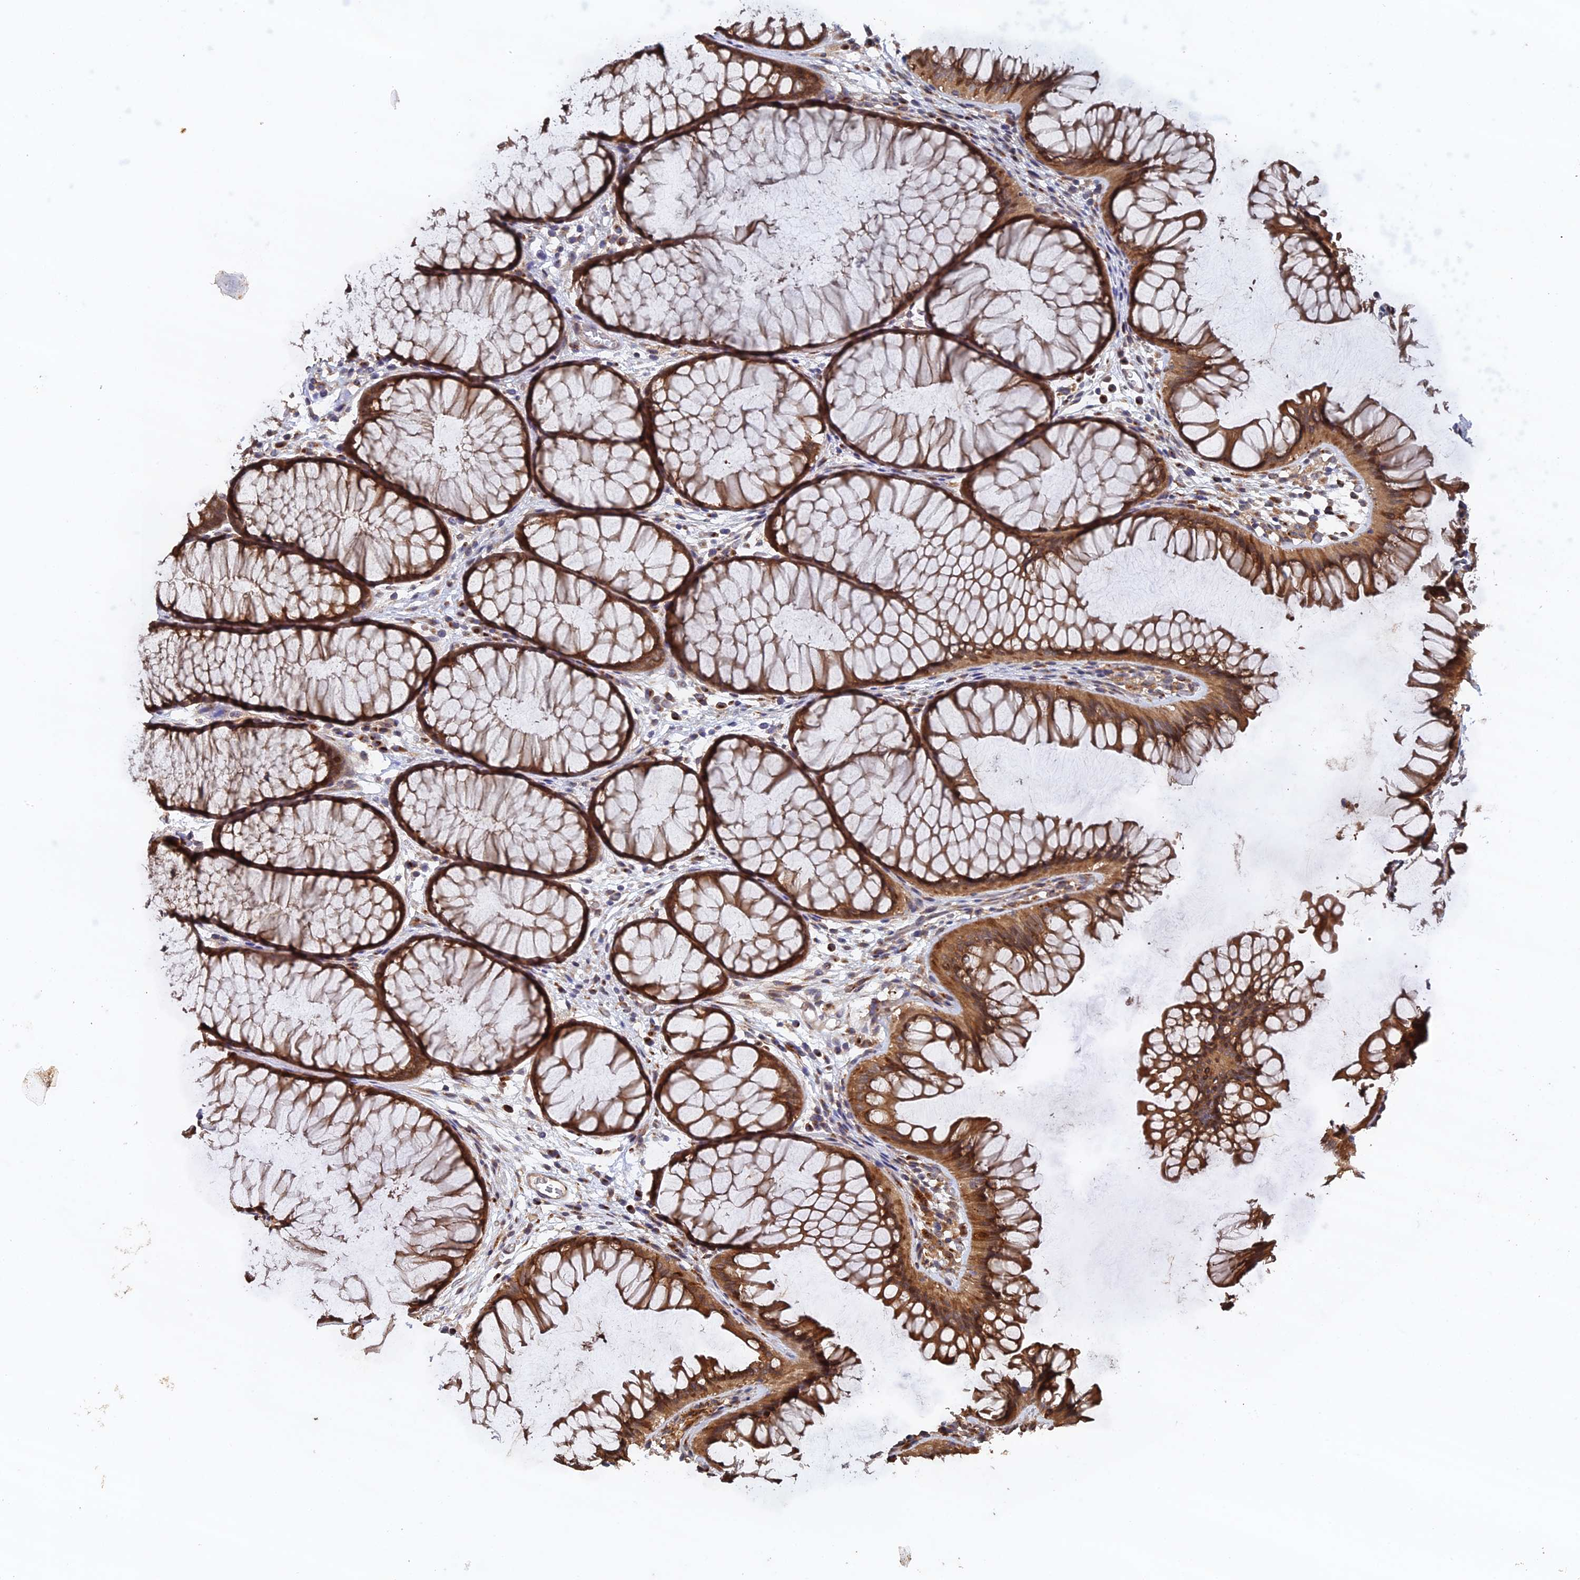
{"staining": {"intensity": "moderate", "quantity": ">75%", "location": "cytoplasmic/membranous"}, "tissue": "colon", "cell_type": "Endothelial cells", "image_type": "normal", "snomed": [{"axis": "morphology", "description": "Normal tissue, NOS"}, {"axis": "topography", "description": "Colon"}], "caption": "Brown immunohistochemical staining in unremarkable colon exhibits moderate cytoplasmic/membranous staining in about >75% of endothelial cells.", "gene": "VPS37C", "patient": {"sex": "female", "age": 82}}